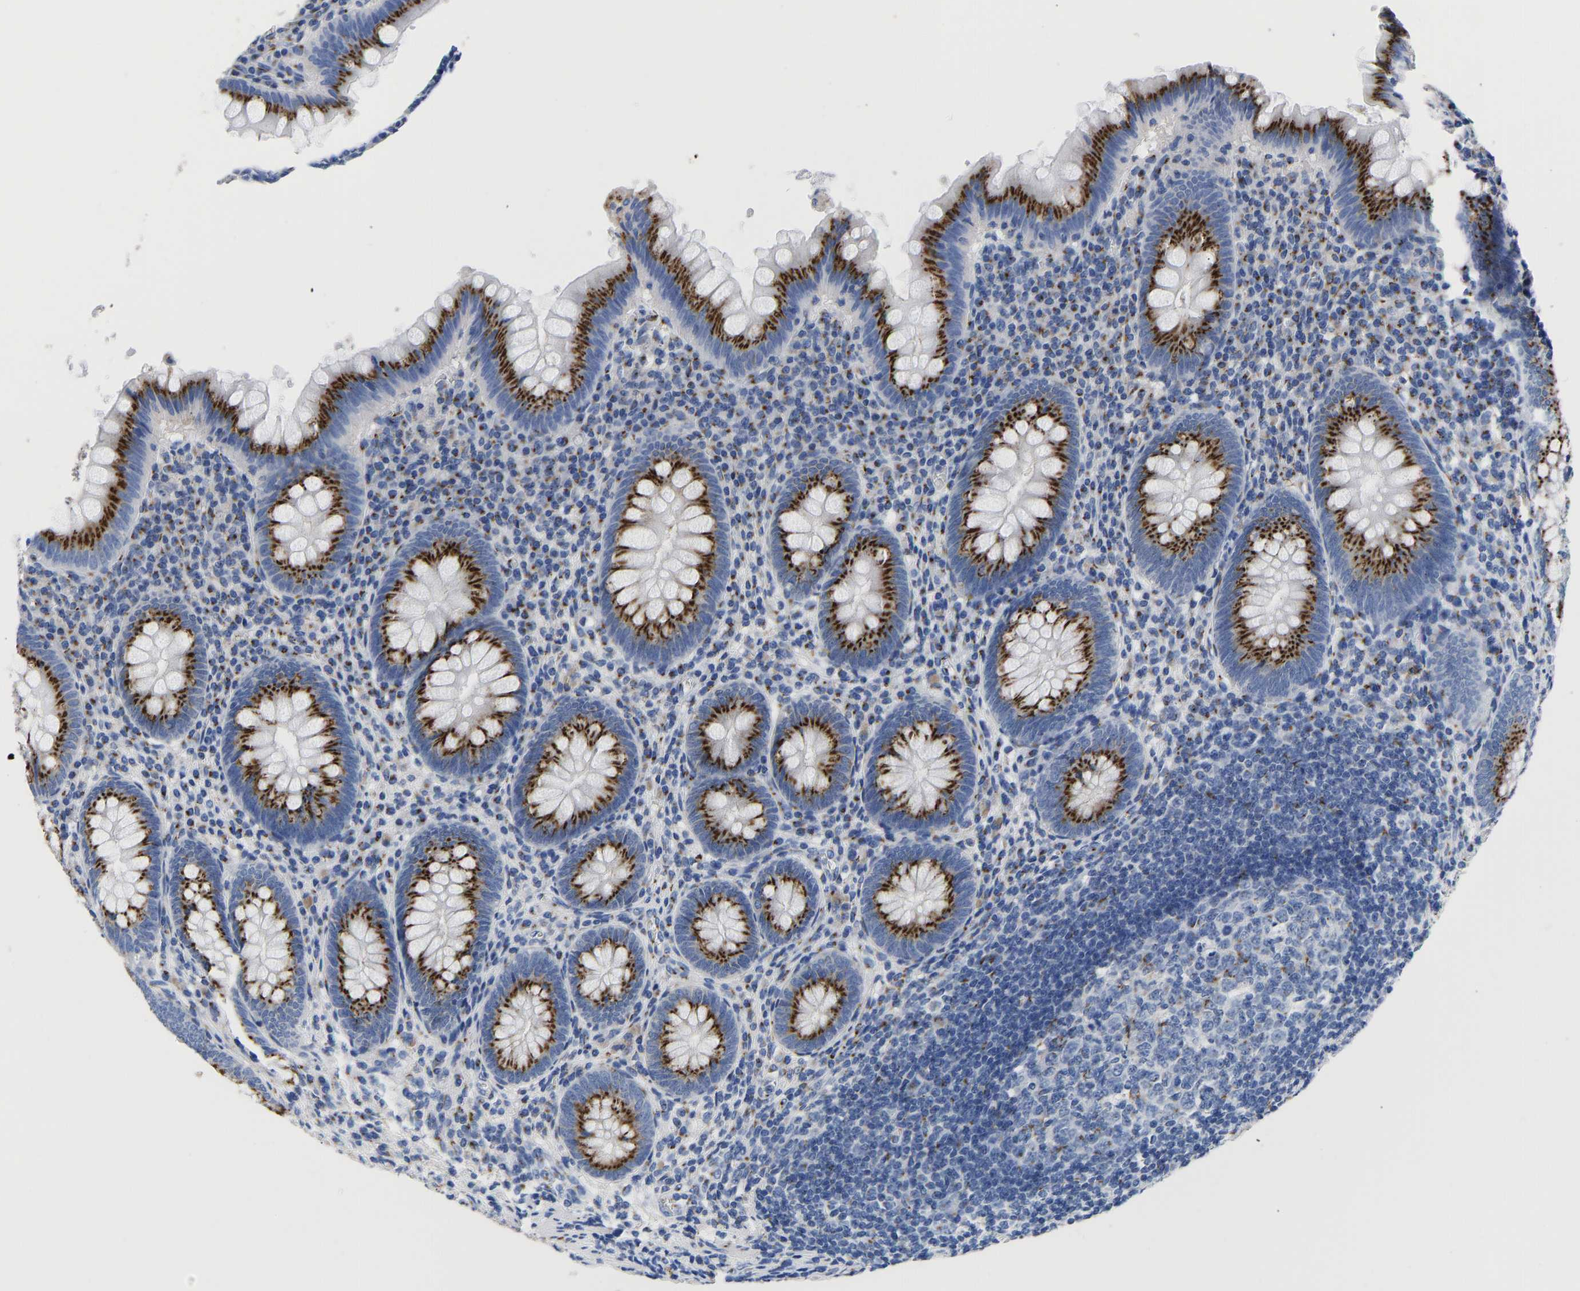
{"staining": {"intensity": "strong", "quantity": ">75%", "location": "cytoplasmic/membranous"}, "tissue": "appendix", "cell_type": "Glandular cells", "image_type": "normal", "snomed": [{"axis": "morphology", "description": "Normal tissue, NOS"}, {"axis": "topography", "description": "Appendix"}], "caption": "A brown stain shows strong cytoplasmic/membranous positivity of a protein in glandular cells of normal appendix. The staining was performed using DAB (3,3'-diaminobenzidine) to visualize the protein expression in brown, while the nuclei were stained in blue with hematoxylin (Magnification: 20x).", "gene": "TMEM87A", "patient": {"sex": "male", "age": 56}}